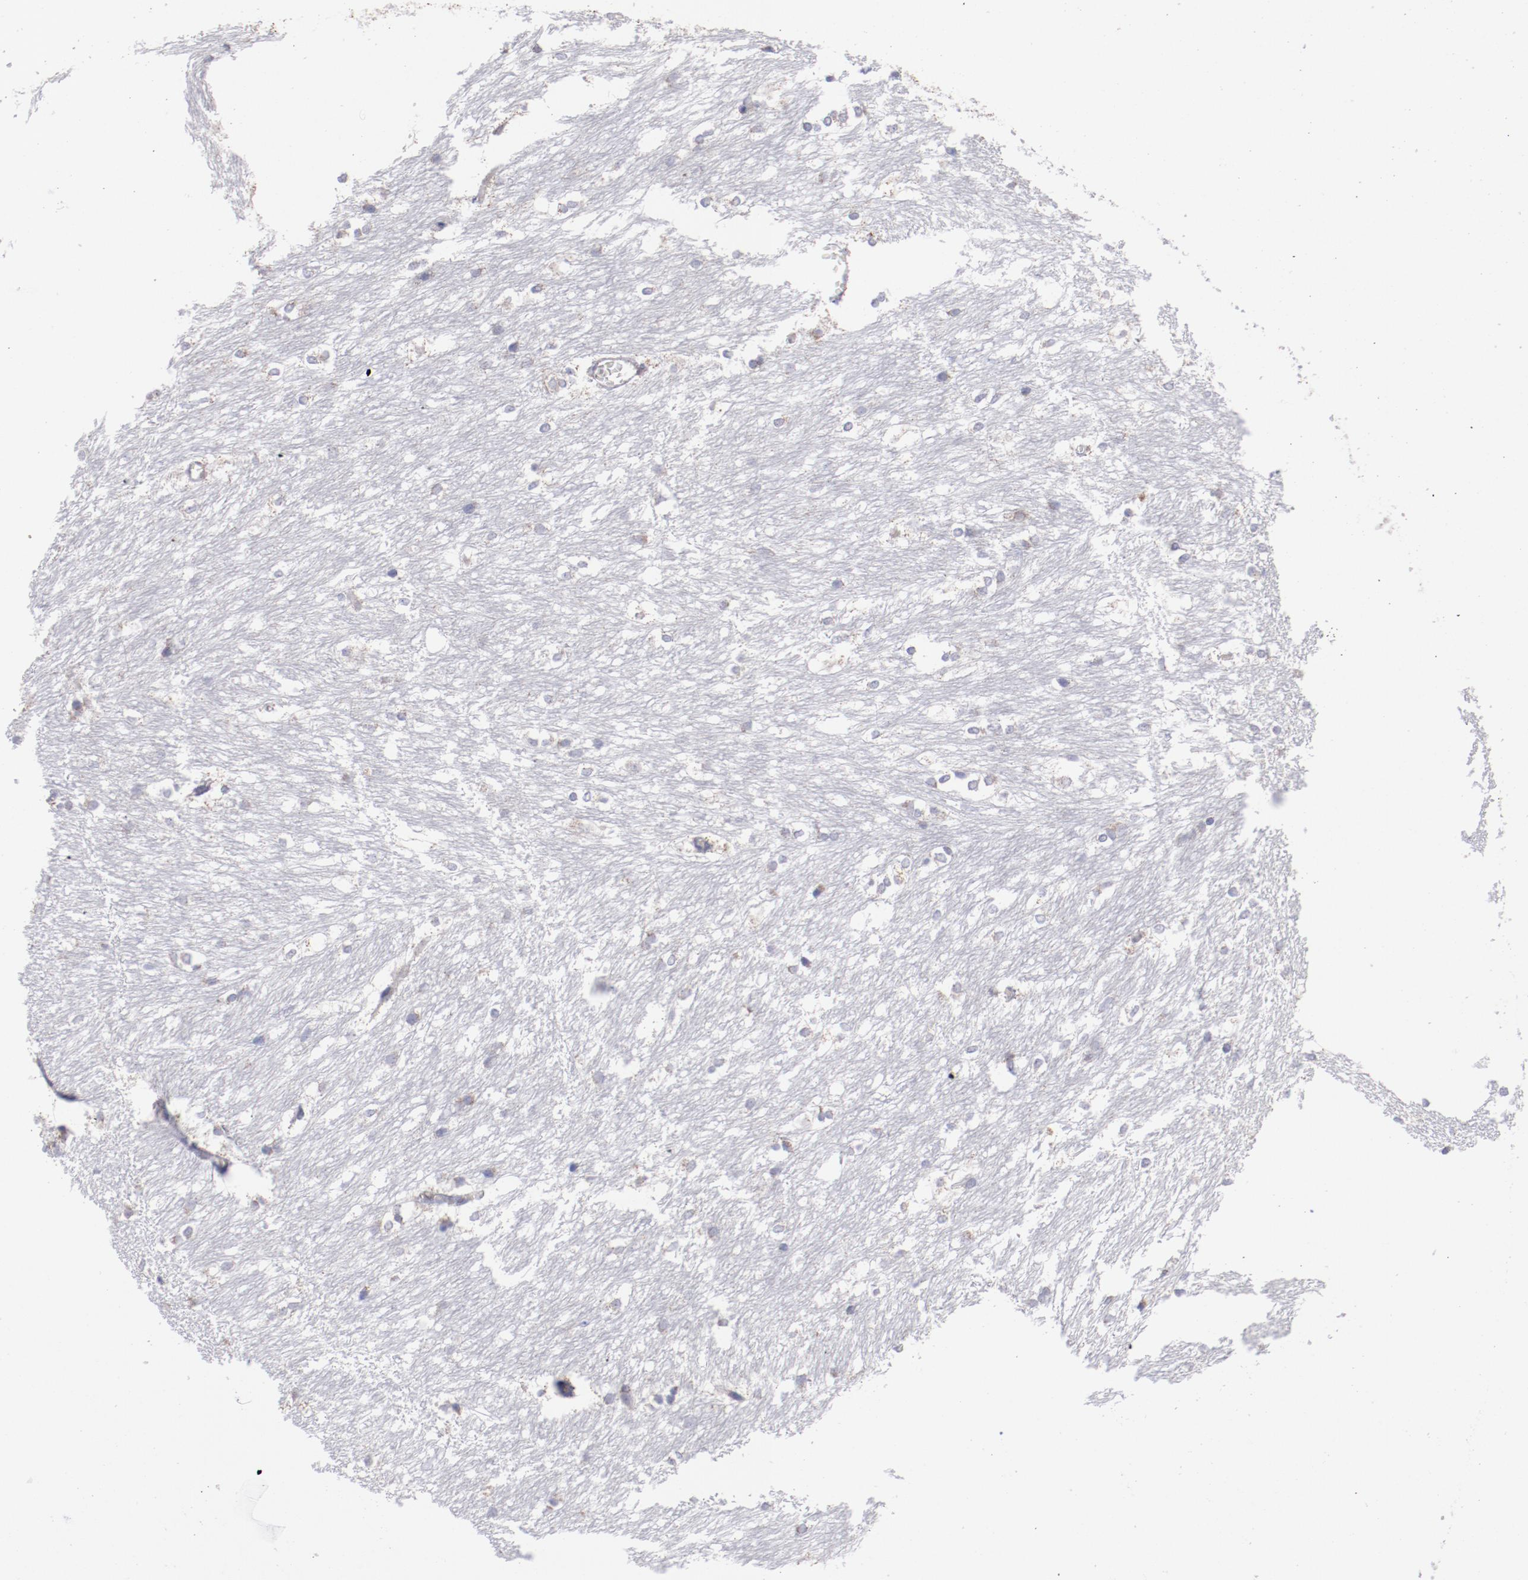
{"staining": {"intensity": "negative", "quantity": "none", "location": "none"}, "tissue": "caudate", "cell_type": "Glial cells", "image_type": "normal", "snomed": [{"axis": "morphology", "description": "Normal tissue, NOS"}, {"axis": "topography", "description": "Lateral ventricle wall"}], "caption": "This is an immunohistochemistry (IHC) photomicrograph of benign human caudate. There is no staining in glial cells.", "gene": "FGR", "patient": {"sex": "female", "age": 19}}